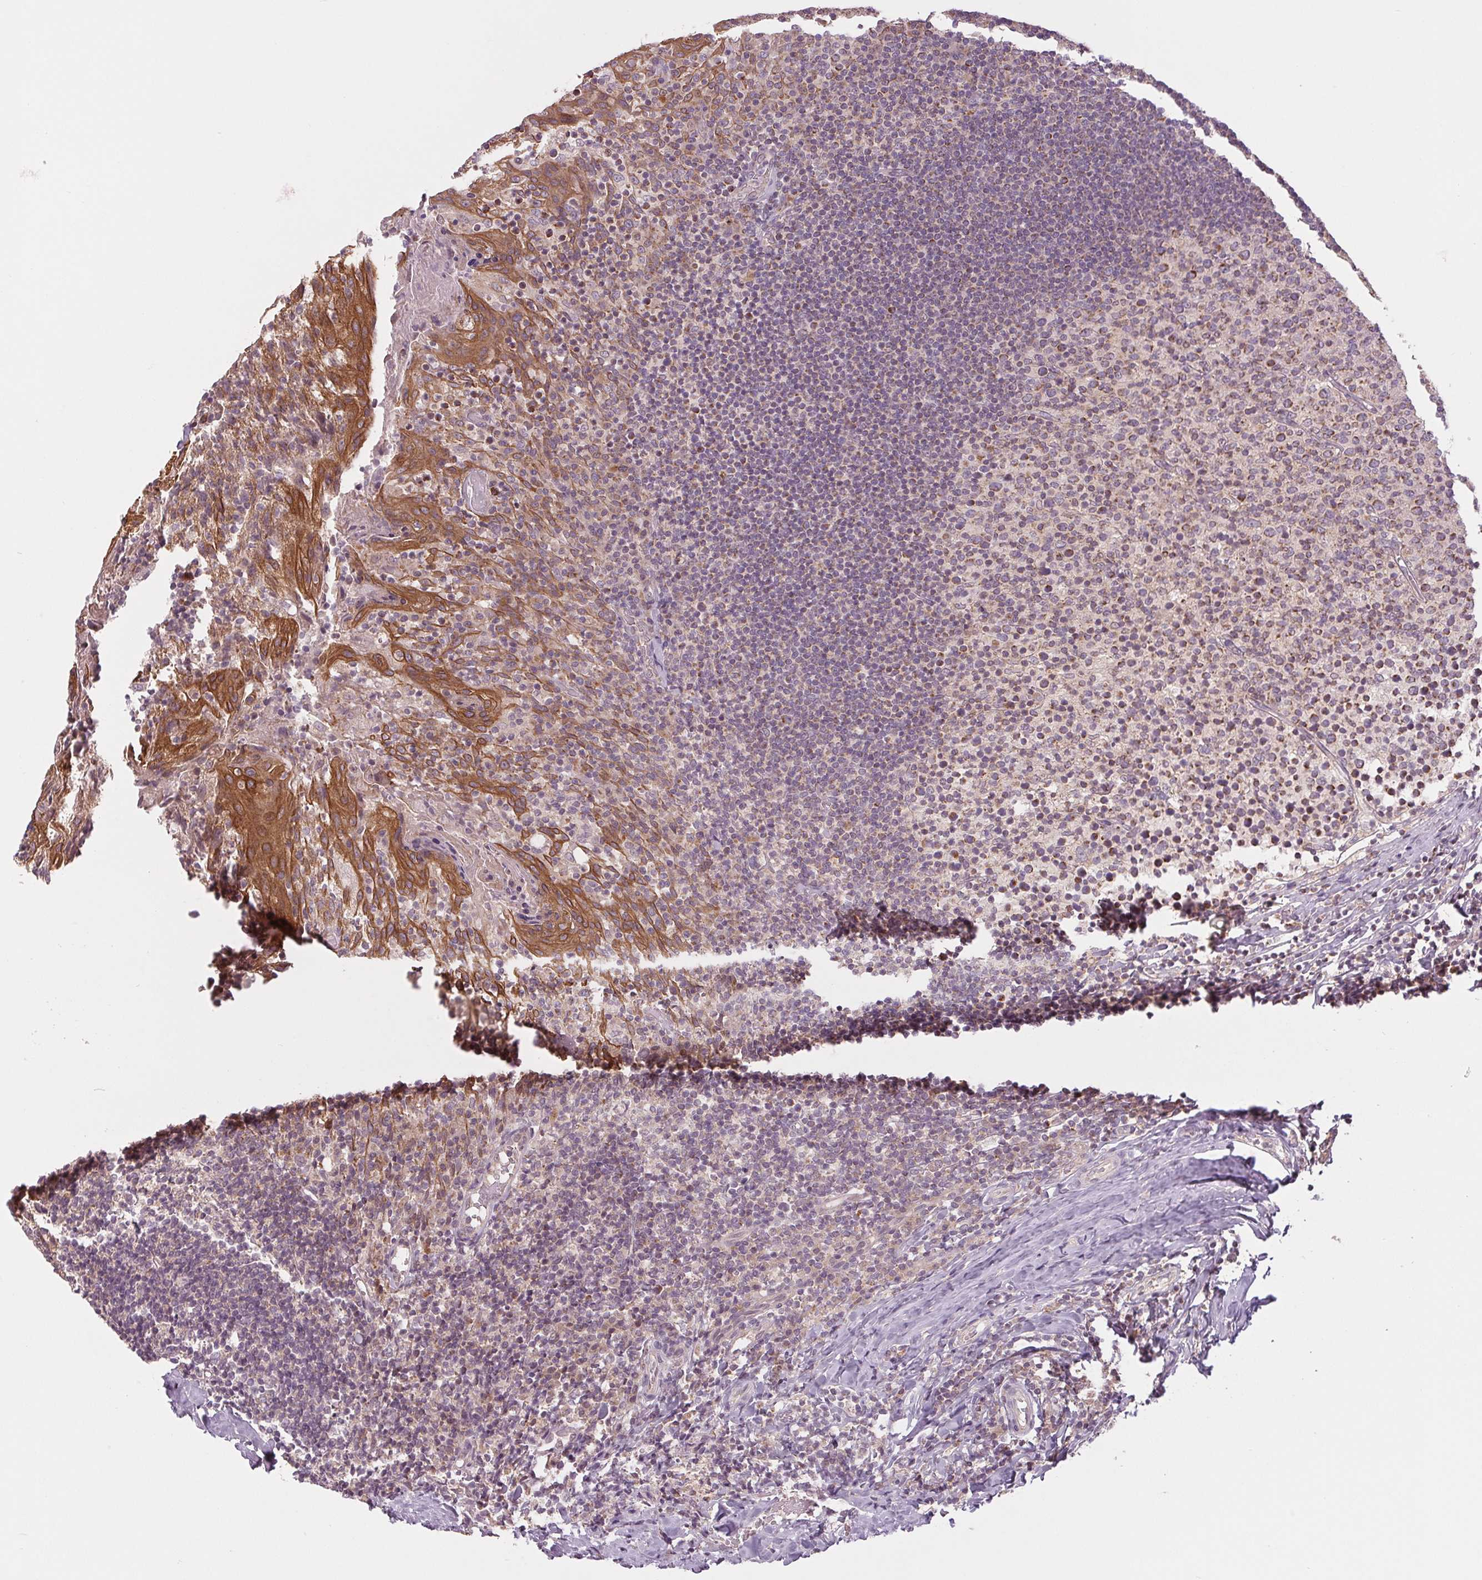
{"staining": {"intensity": "weak", "quantity": "25%-75%", "location": "cytoplasmic/membranous"}, "tissue": "tonsil", "cell_type": "Germinal center cells", "image_type": "normal", "snomed": [{"axis": "morphology", "description": "Normal tissue, NOS"}, {"axis": "topography", "description": "Tonsil"}], "caption": "Brown immunohistochemical staining in benign human tonsil displays weak cytoplasmic/membranous expression in approximately 25%-75% of germinal center cells.", "gene": "MAP3K5", "patient": {"sex": "female", "age": 10}}